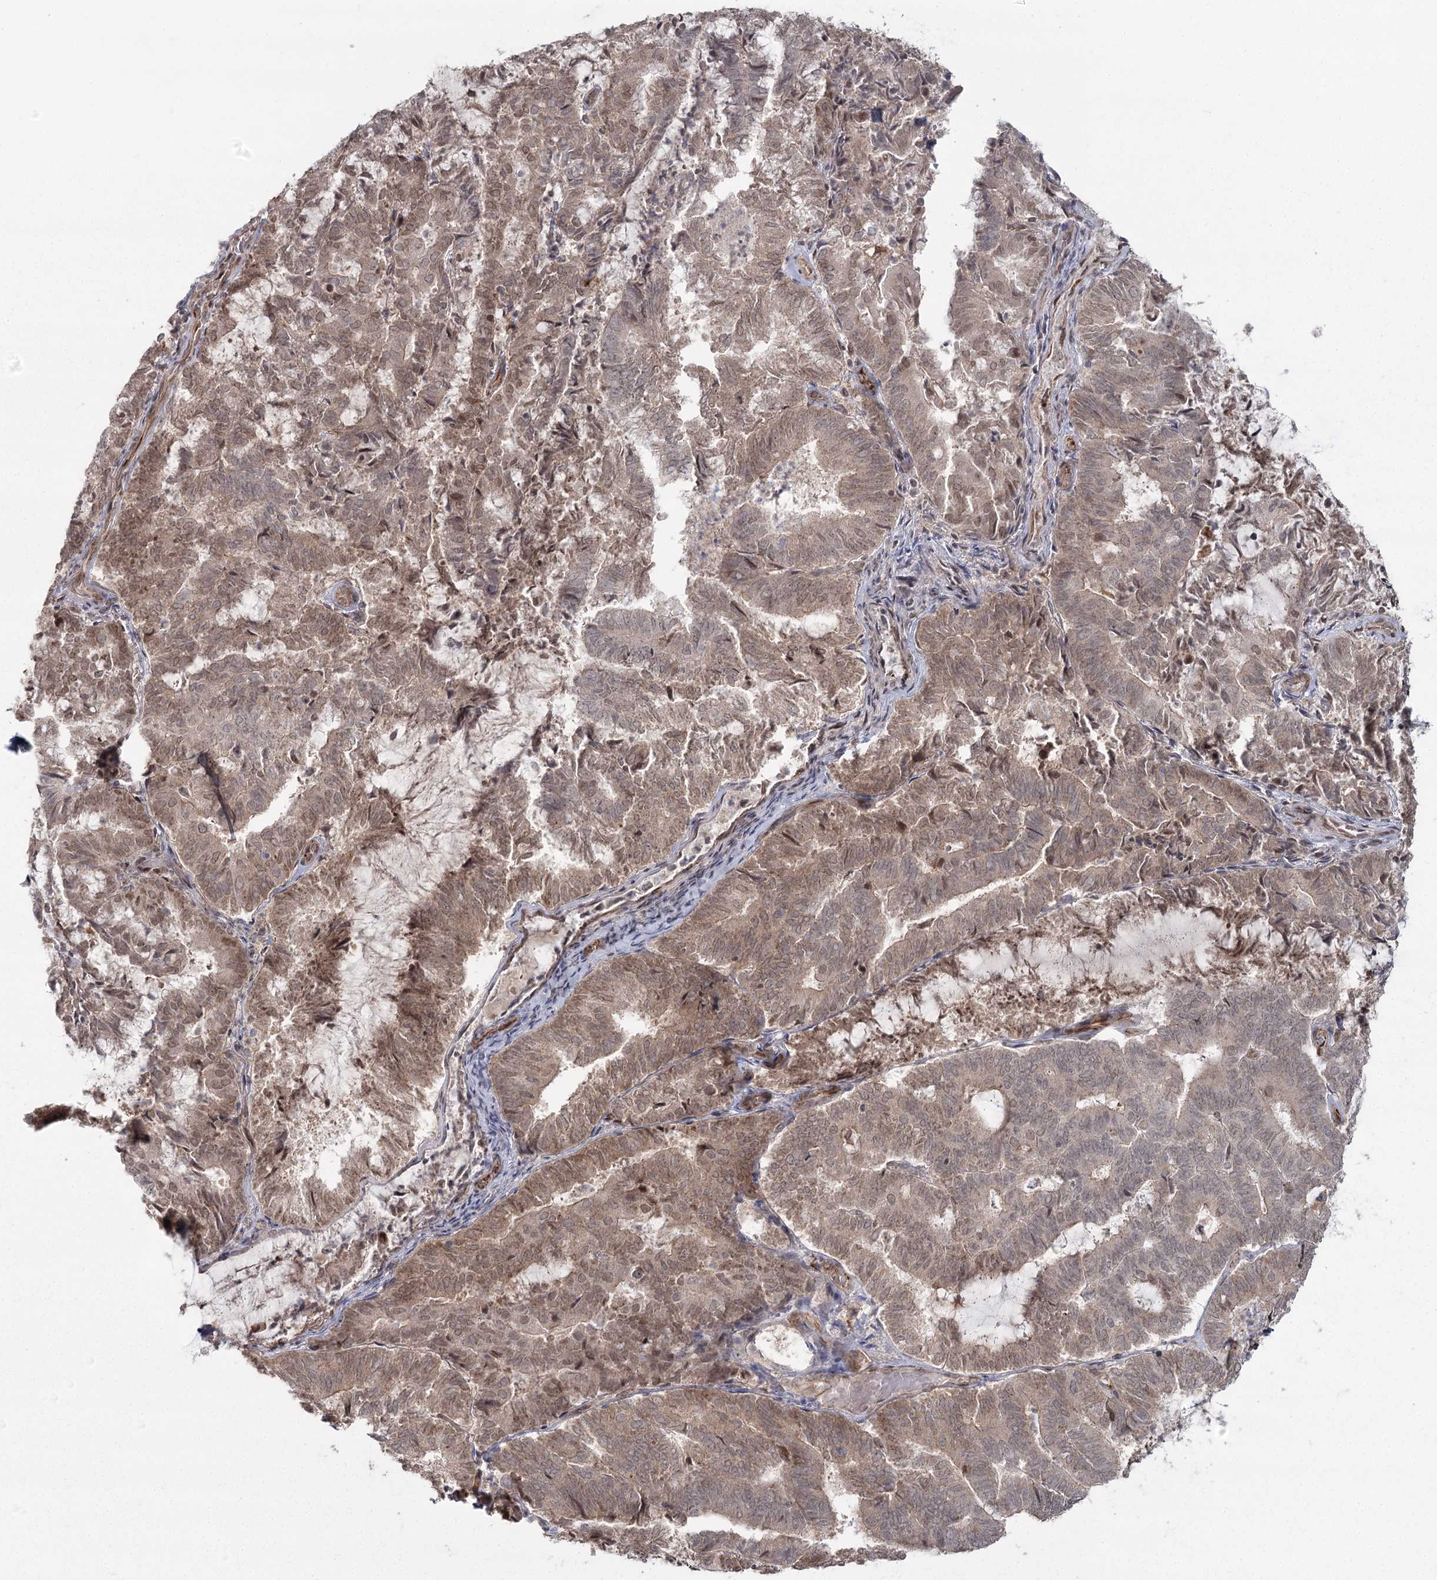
{"staining": {"intensity": "moderate", "quantity": ">75%", "location": "cytoplasmic/membranous,nuclear"}, "tissue": "endometrial cancer", "cell_type": "Tumor cells", "image_type": "cancer", "snomed": [{"axis": "morphology", "description": "Adenocarcinoma, NOS"}, {"axis": "topography", "description": "Endometrium"}], "caption": "Immunohistochemistry (IHC) micrograph of endometrial adenocarcinoma stained for a protein (brown), which reveals medium levels of moderate cytoplasmic/membranous and nuclear staining in approximately >75% of tumor cells.", "gene": "AP2M1", "patient": {"sex": "female", "age": 80}}